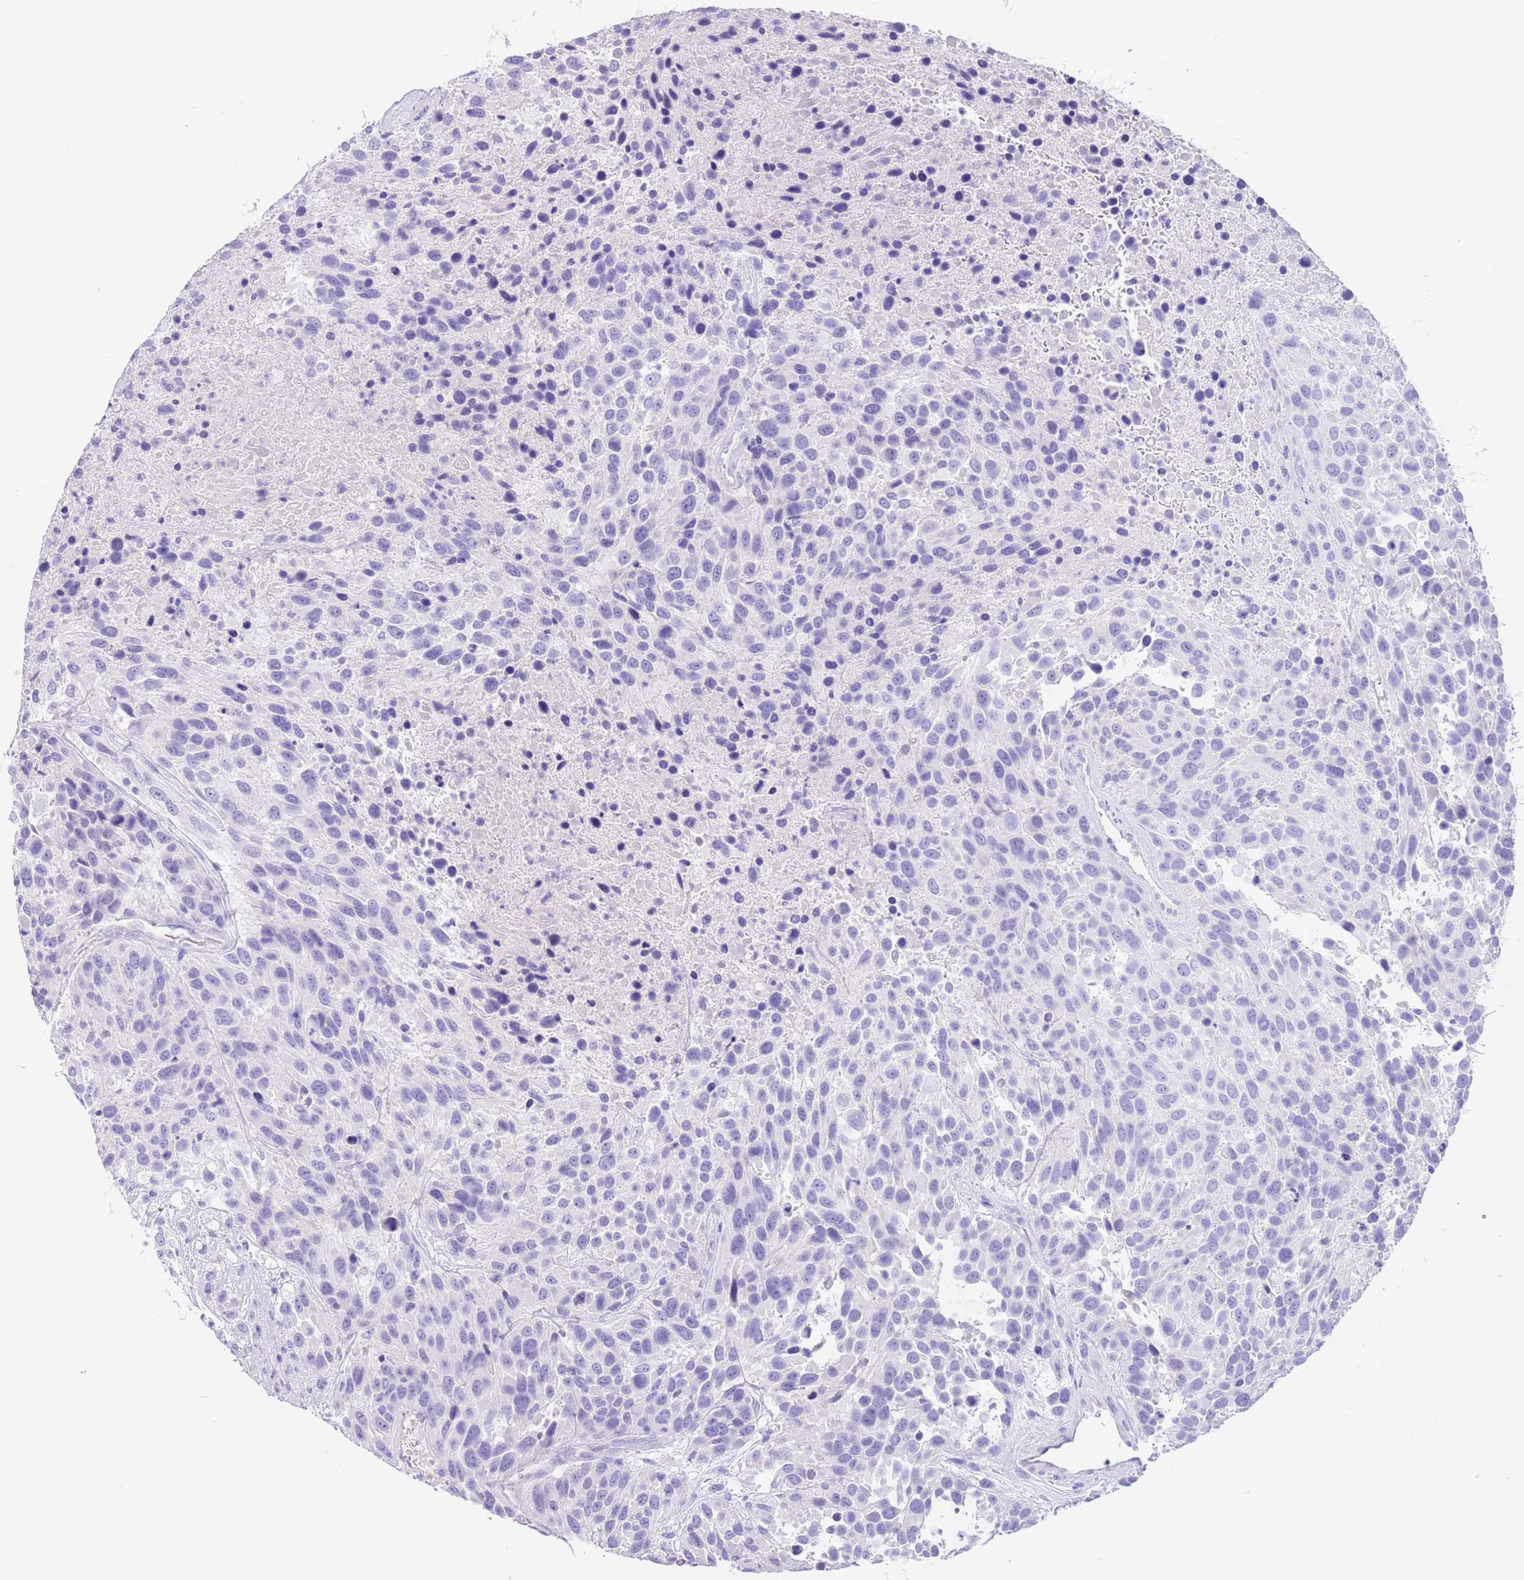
{"staining": {"intensity": "negative", "quantity": "none", "location": "none"}, "tissue": "urothelial cancer", "cell_type": "Tumor cells", "image_type": "cancer", "snomed": [{"axis": "morphology", "description": "Urothelial carcinoma, High grade"}, {"axis": "topography", "description": "Urinary bladder"}], "caption": "Urothelial cancer was stained to show a protein in brown. There is no significant expression in tumor cells. Brightfield microscopy of immunohistochemistry (IHC) stained with DAB (brown) and hematoxylin (blue), captured at high magnification.", "gene": "CPB1", "patient": {"sex": "female", "age": 70}}